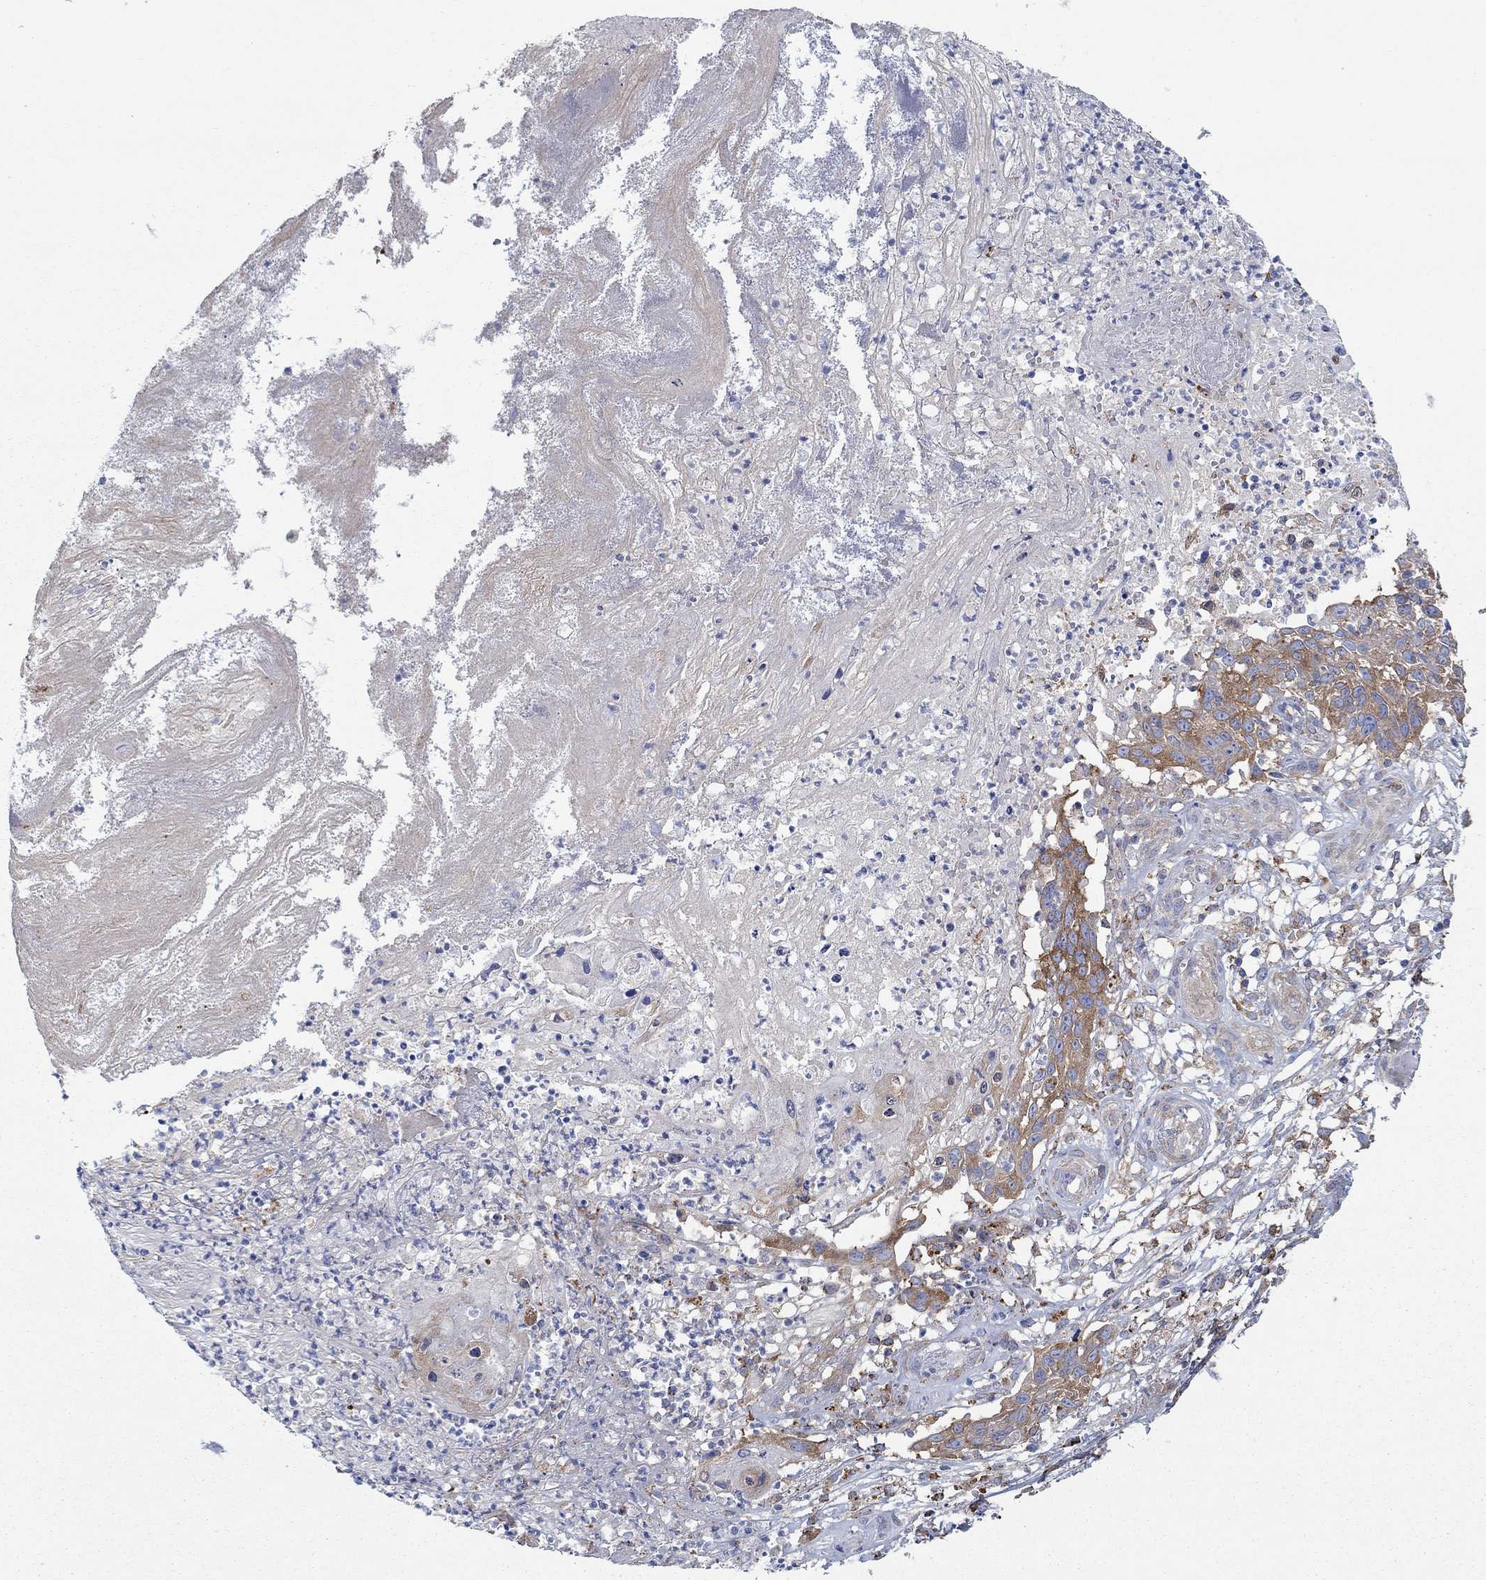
{"staining": {"intensity": "strong", "quantity": "25%-75%", "location": "cytoplasmic/membranous"}, "tissue": "skin cancer", "cell_type": "Tumor cells", "image_type": "cancer", "snomed": [{"axis": "morphology", "description": "Squamous cell carcinoma, NOS"}, {"axis": "topography", "description": "Skin"}], "caption": "Skin cancer (squamous cell carcinoma) was stained to show a protein in brown. There is high levels of strong cytoplasmic/membranous positivity in about 25%-75% of tumor cells. The protein of interest is shown in brown color, while the nuclei are stained blue.", "gene": "SPAG9", "patient": {"sex": "male", "age": 92}}